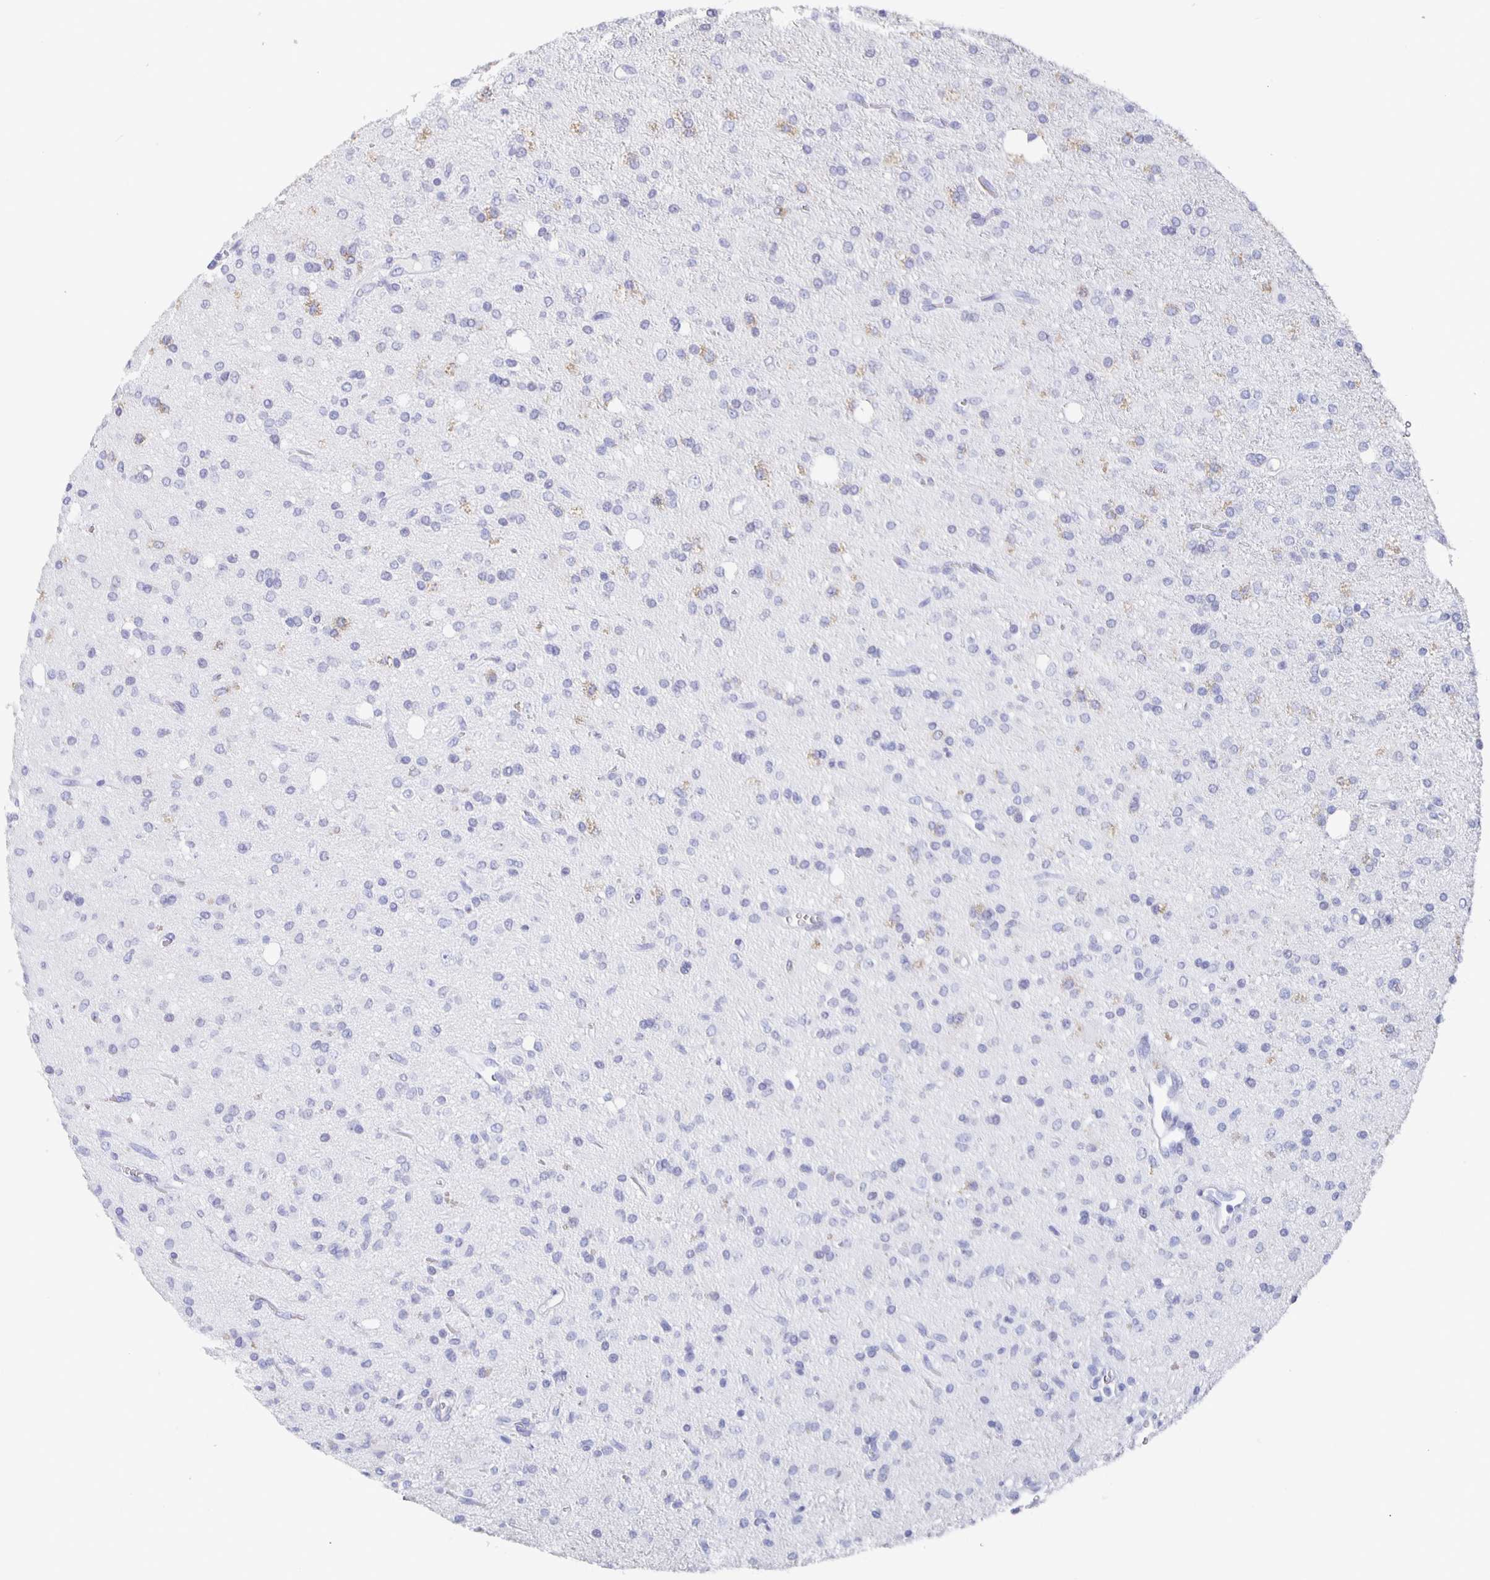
{"staining": {"intensity": "negative", "quantity": "none", "location": "none"}, "tissue": "glioma", "cell_type": "Tumor cells", "image_type": "cancer", "snomed": [{"axis": "morphology", "description": "Glioma, malignant, Low grade"}, {"axis": "topography", "description": "Brain"}], "caption": "There is no significant positivity in tumor cells of low-grade glioma (malignant). (Stains: DAB (3,3'-diaminobenzidine) immunohistochemistry with hematoxylin counter stain, Microscopy: brightfield microscopy at high magnification).", "gene": "CCDC17", "patient": {"sex": "female", "age": 33}}